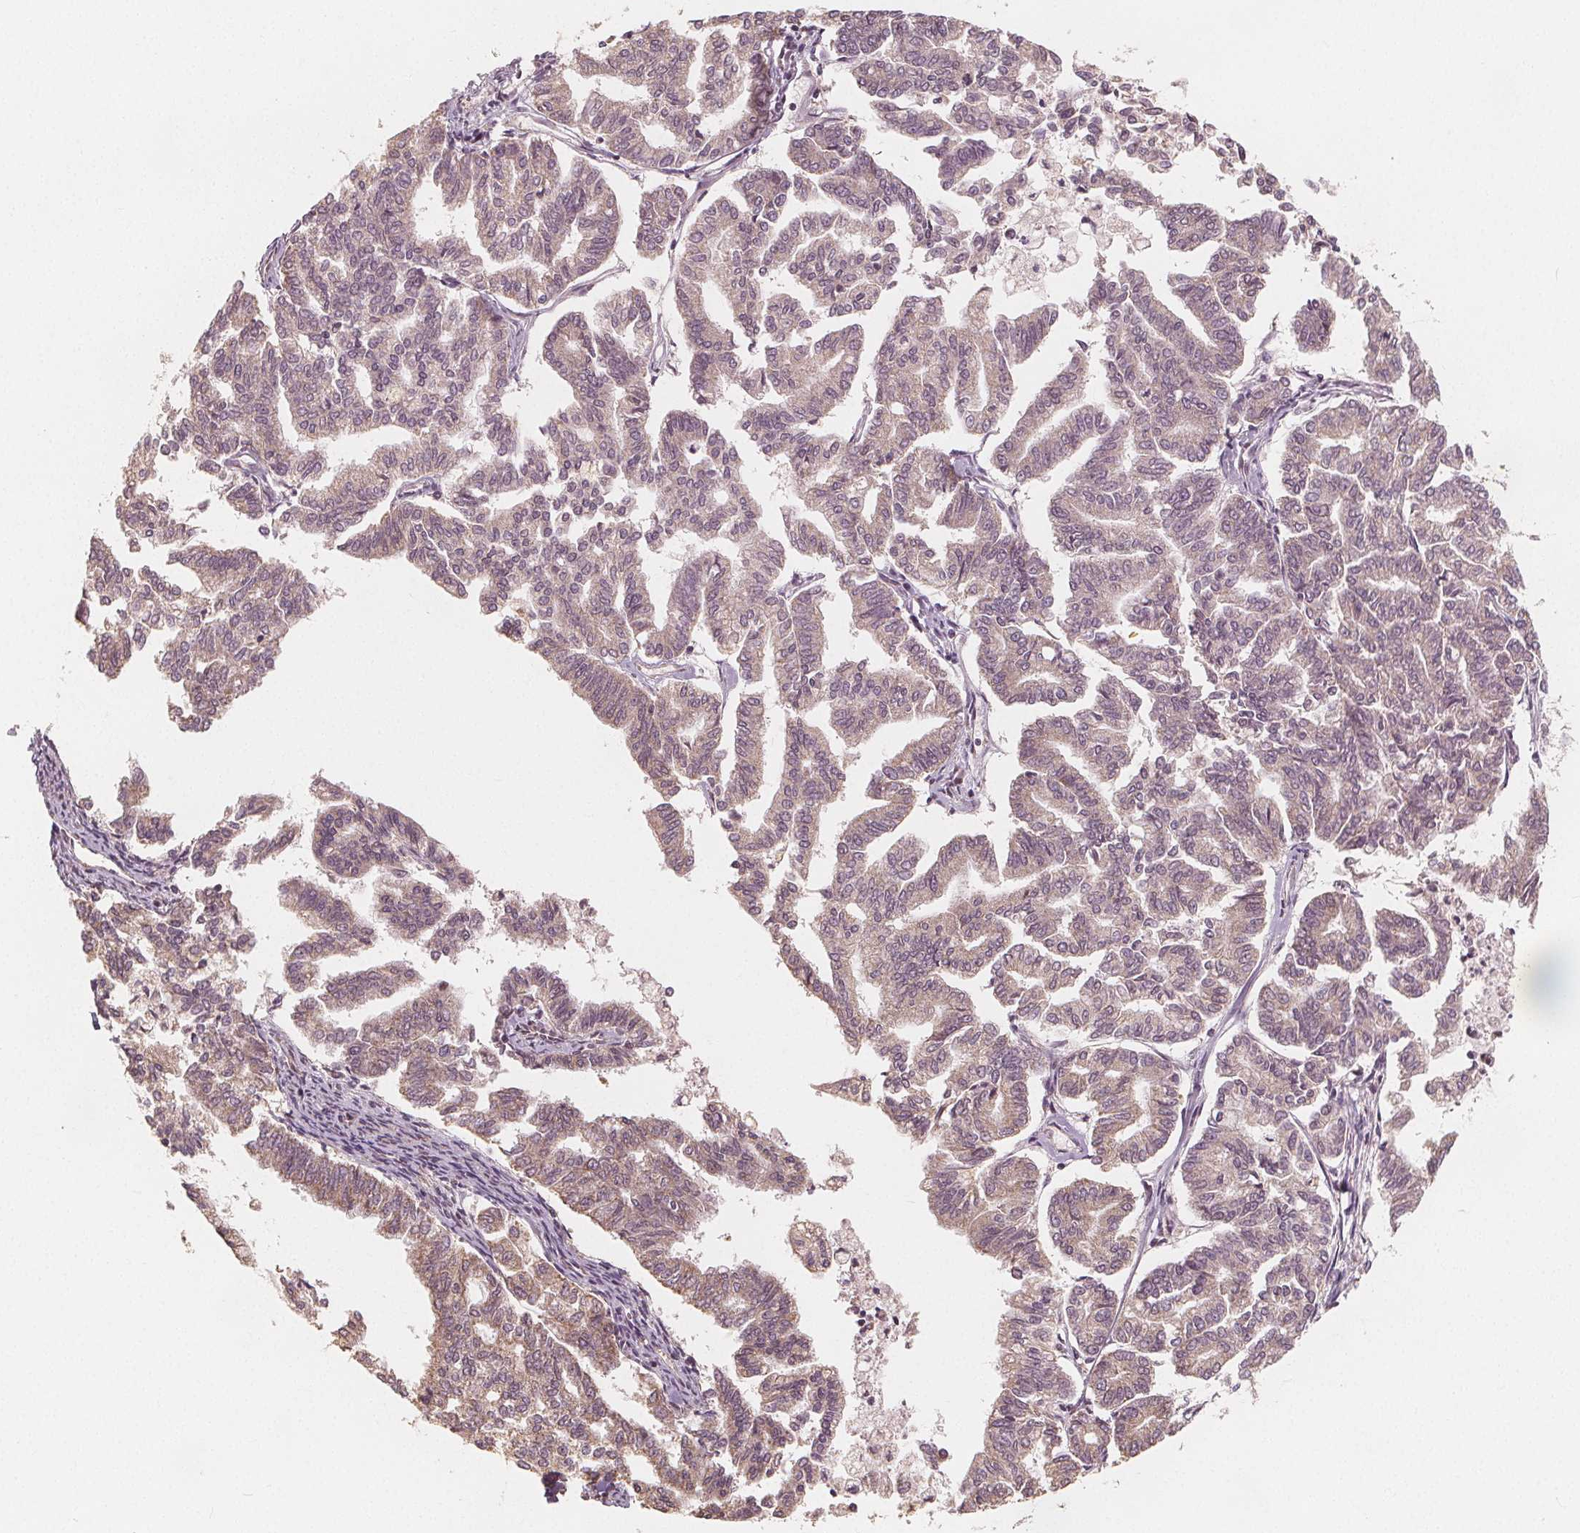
{"staining": {"intensity": "weak", "quantity": "<25%", "location": "cytoplasmic/membranous"}, "tissue": "endometrial cancer", "cell_type": "Tumor cells", "image_type": "cancer", "snomed": [{"axis": "morphology", "description": "Adenocarcinoma, NOS"}, {"axis": "topography", "description": "Endometrium"}], "caption": "Immunohistochemical staining of human endometrial cancer reveals no significant positivity in tumor cells.", "gene": "PEX26", "patient": {"sex": "female", "age": 79}}